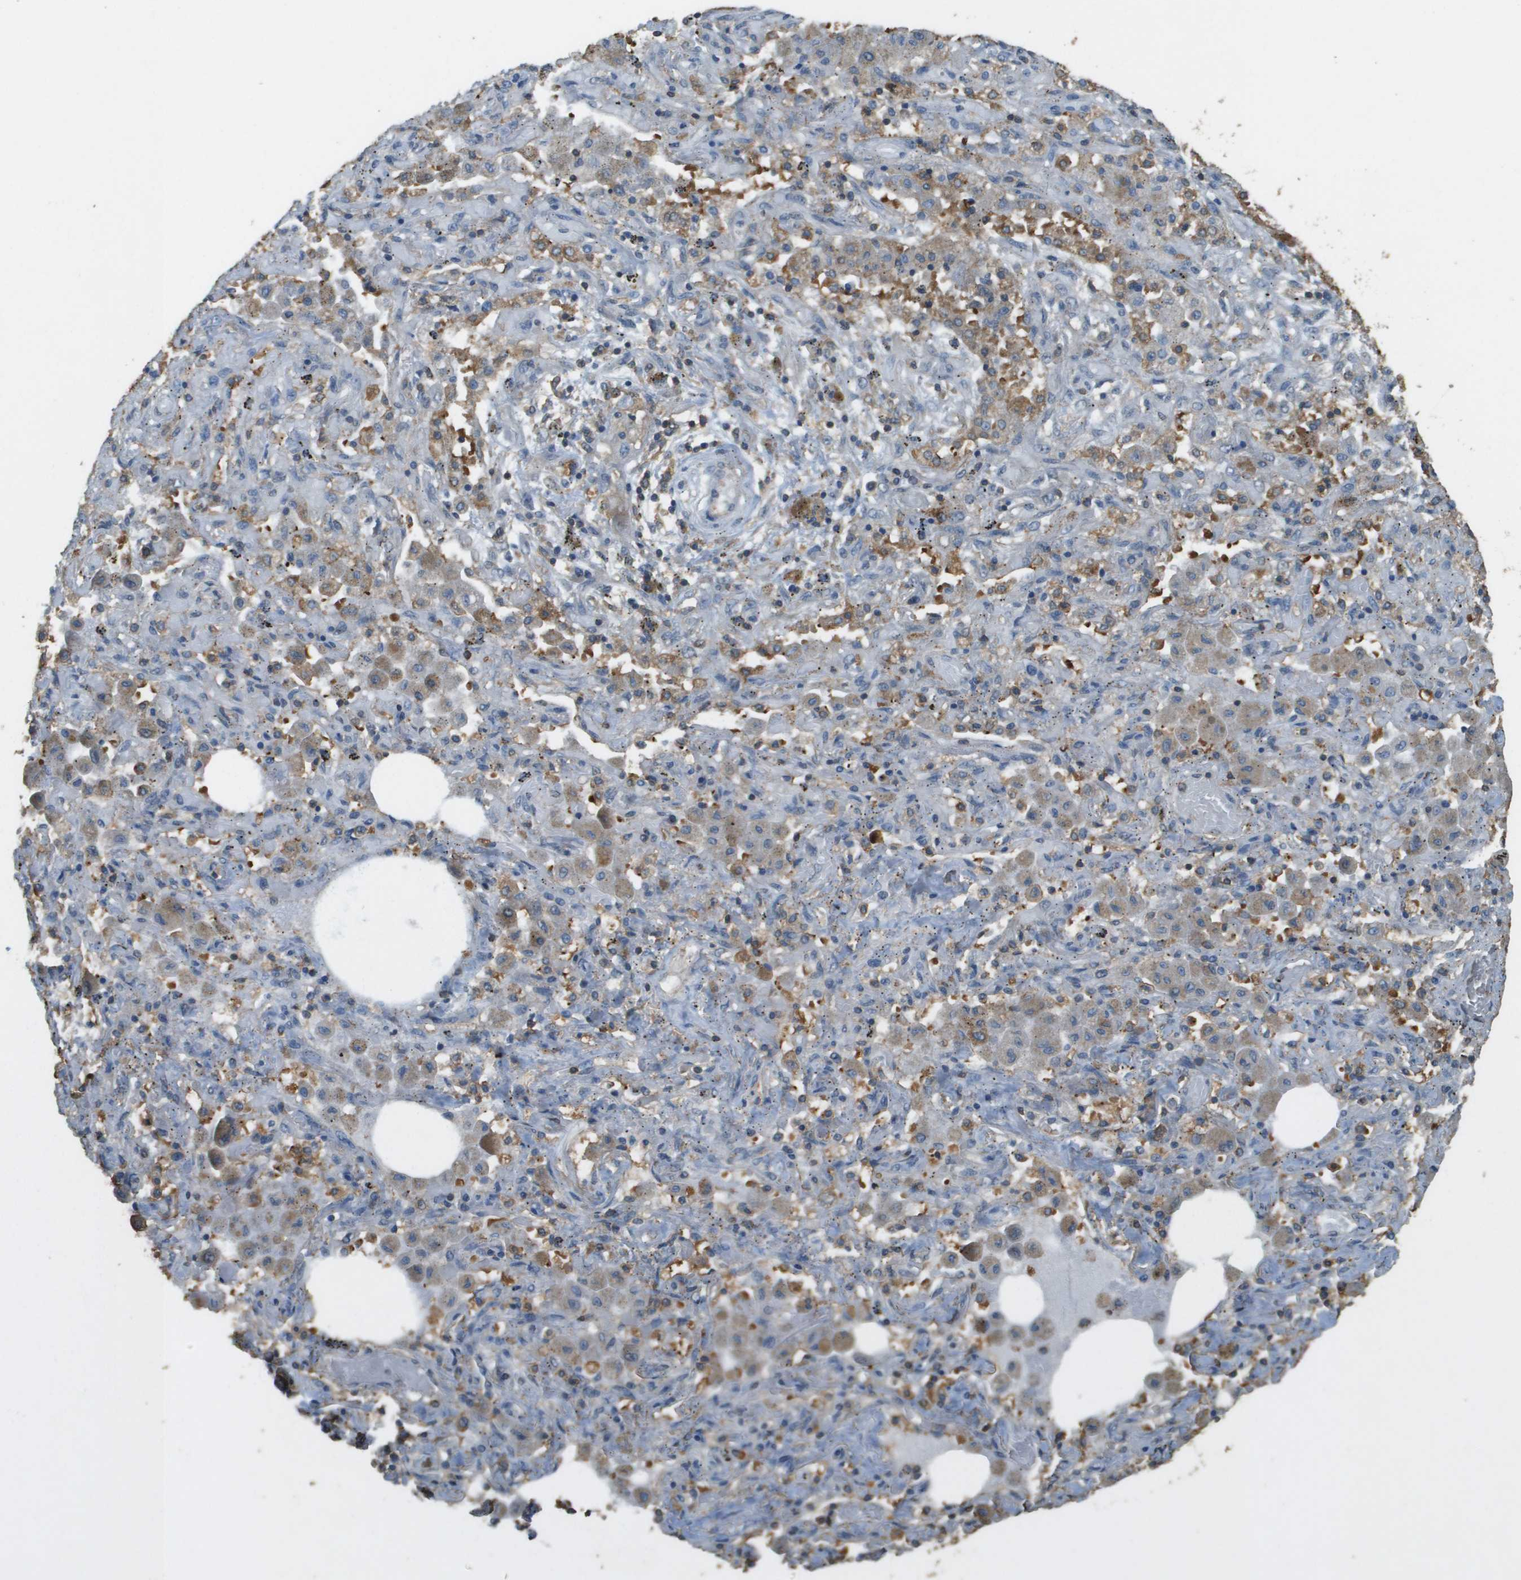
{"staining": {"intensity": "negative", "quantity": "none", "location": "none"}, "tissue": "lung cancer", "cell_type": "Tumor cells", "image_type": "cancer", "snomed": [{"axis": "morphology", "description": "Squamous cell carcinoma, NOS"}, {"axis": "topography", "description": "Lung"}], "caption": "Tumor cells show no significant protein expression in lung cancer.", "gene": "MS4A7", "patient": {"sex": "female", "age": 47}}